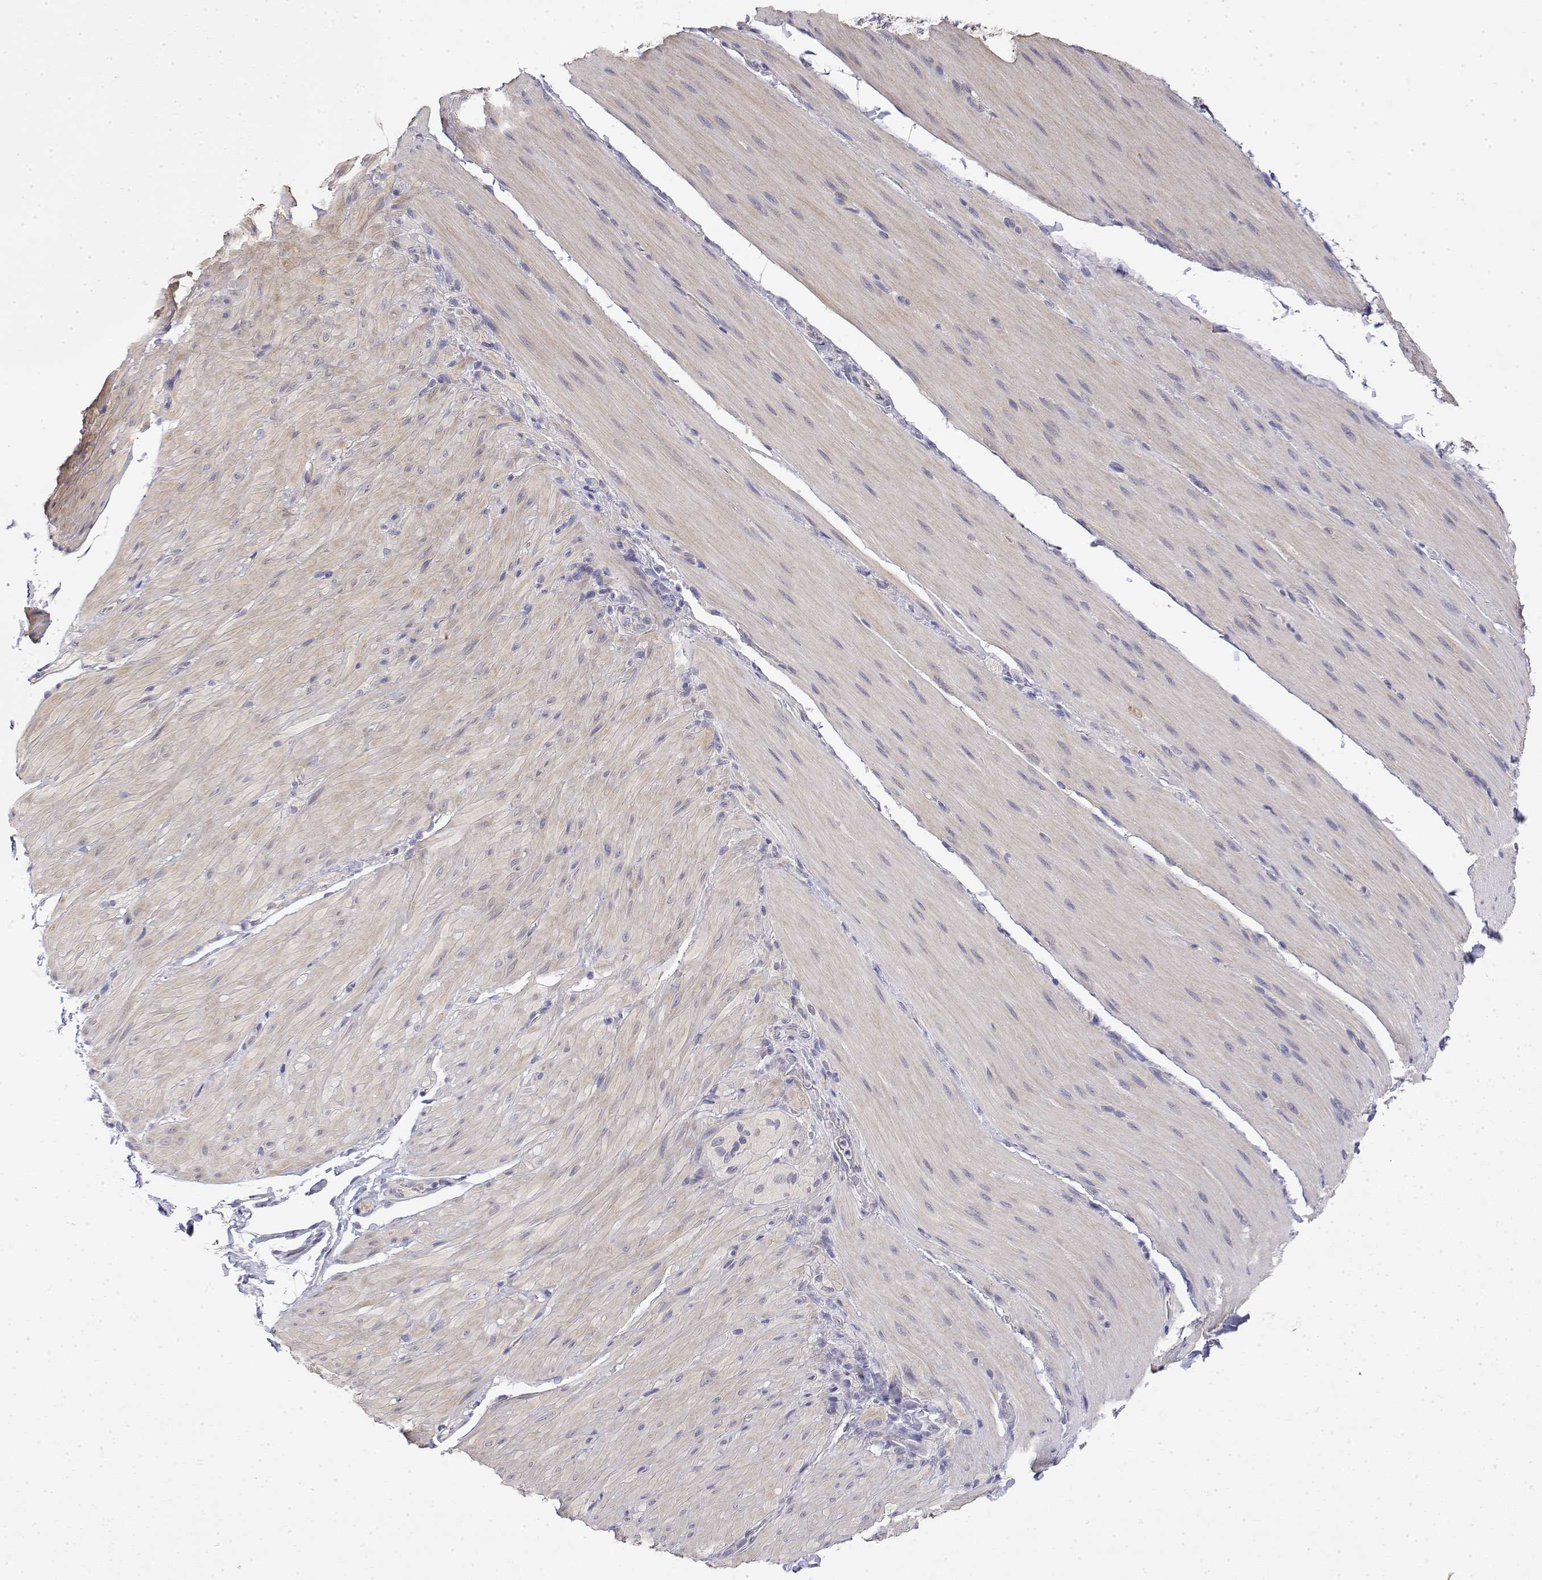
{"staining": {"intensity": "negative", "quantity": "none", "location": "none"}, "tissue": "smooth muscle", "cell_type": "Smooth muscle cells", "image_type": "normal", "snomed": [{"axis": "morphology", "description": "Normal tissue, NOS"}, {"axis": "topography", "description": "Smooth muscle"}, {"axis": "topography", "description": "Colon"}], "caption": "Smooth muscle cells show no significant protein expression in normal smooth muscle. (Brightfield microscopy of DAB (3,3'-diaminobenzidine) immunohistochemistry (IHC) at high magnification).", "gene": "LY6D", "patient": {"sex": "male", "age": 73}}